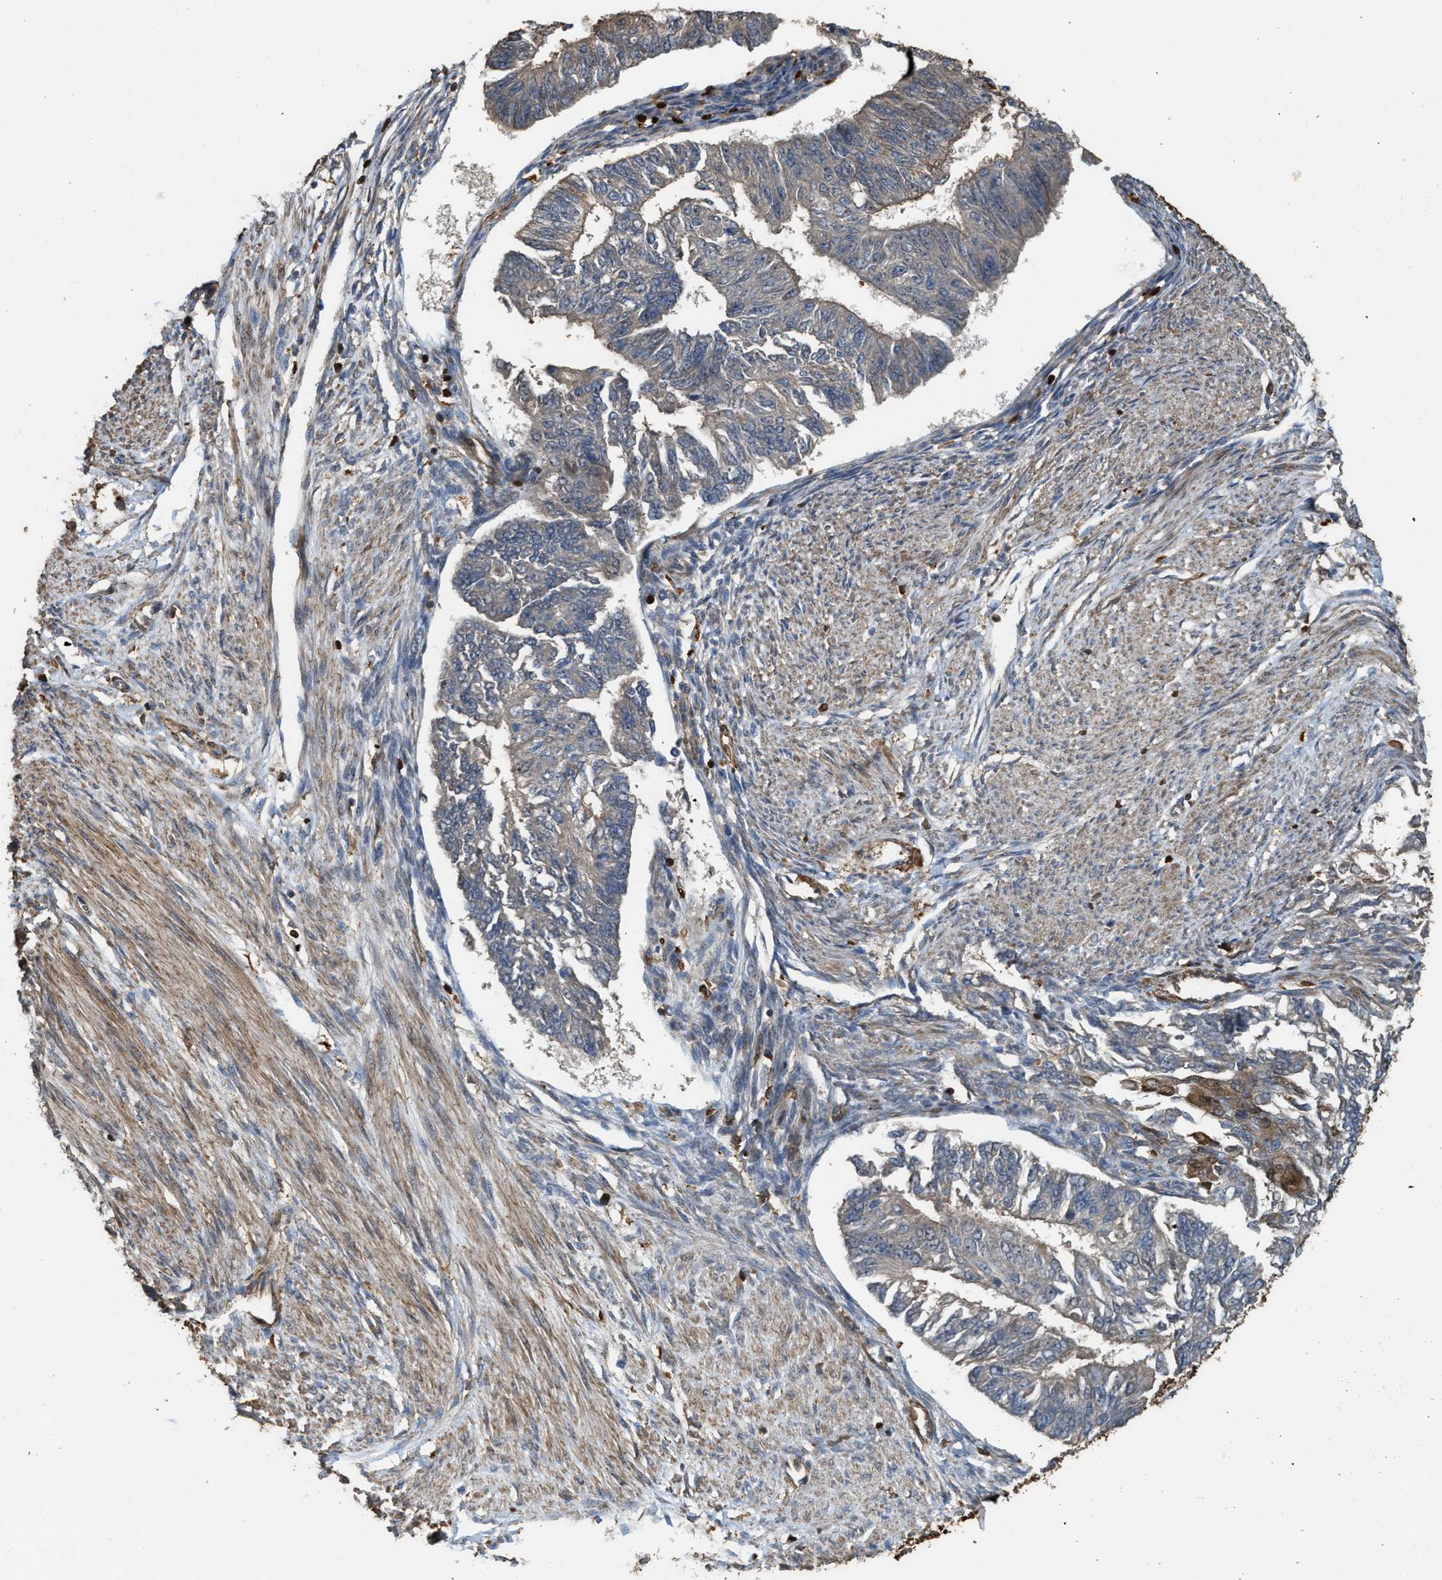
{"staining": {"intensity": "weak", "quantity": "<25%", "location": "cytoplasmic/membranous"}, "tissue": "endometrial cancer", "cell_type": "Tumor cells", "image_type": "cancer", "snomed": [{"axis": "morphology", "description": "Adenocarcinoma, NOS"}, {"axis": "topography", "description": "Endometrium"}], "caption": "Immunohistochemical staining of human adenocarcinoma (endometrial) reveals no significant positivity in tumor cells.", "gene": "SERPINB5", "patient": {"sex": "female", "age": 32}}